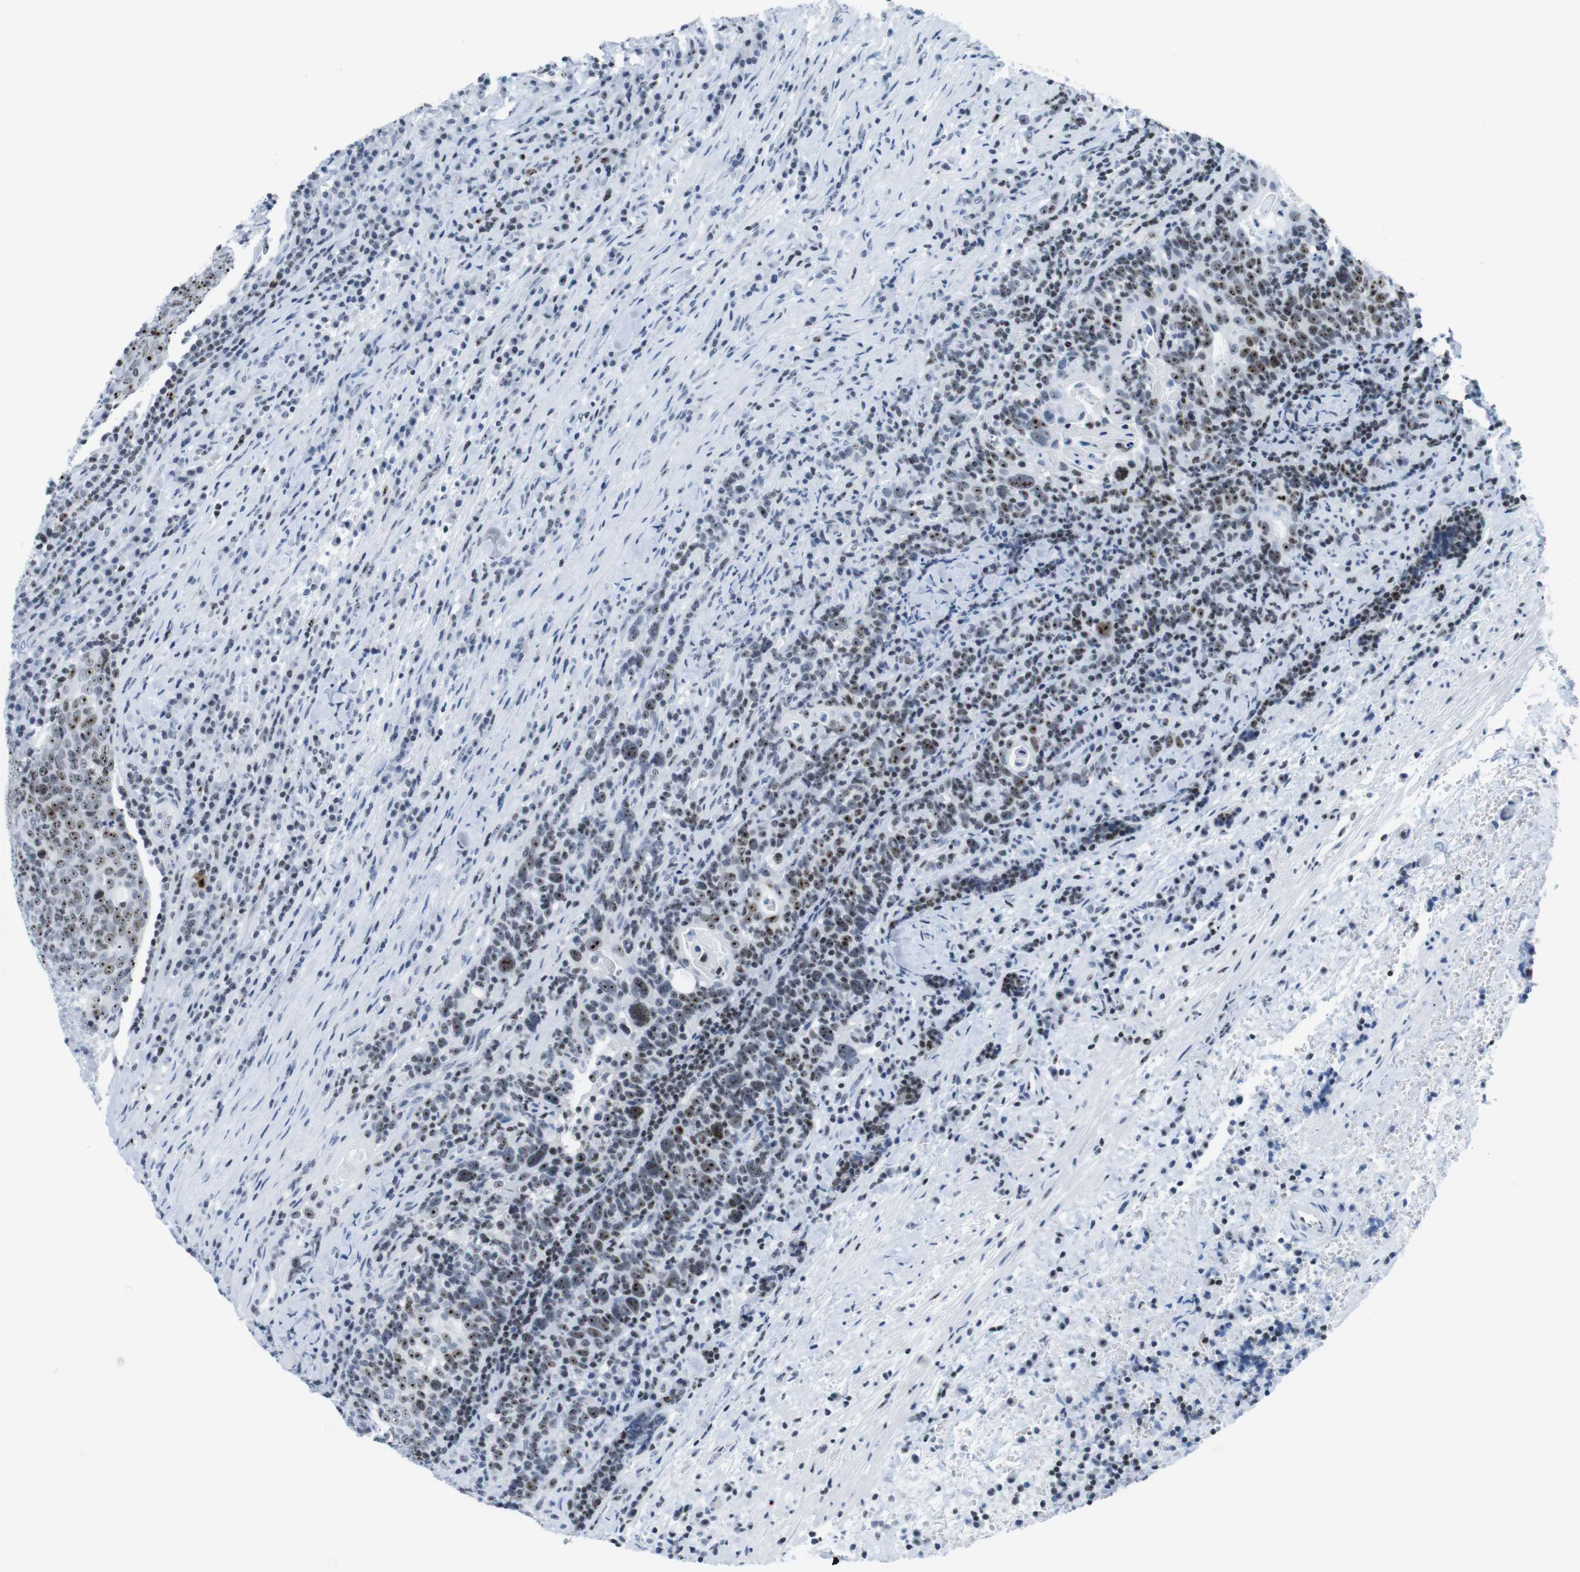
{"staining": {"intensity": "strong", "quantity": ">75%", "location": "nuclear"}, "tissue": "head and neck cancer", "cell_type": "Tumor cells", "image_type": "cancer", "snomed": [{"axis": "morphology", "description": "Squamous cell carcinoma, NOS"}, {"axis": "morphology", "description": "Squamous cell carcinoma, metastatic, NOS"}, {"axis": "topography", "description": "Lymph node"}, {"axis": "topography", "description": "Head-Neck"}], "caption": "Human head and neck cancer stained for a protein (brown) shows strong nuclear positive staining in approximately >75% of tumor cells.", "gene": "NIFK", "patient": {"sex": "male", "age": 62}}